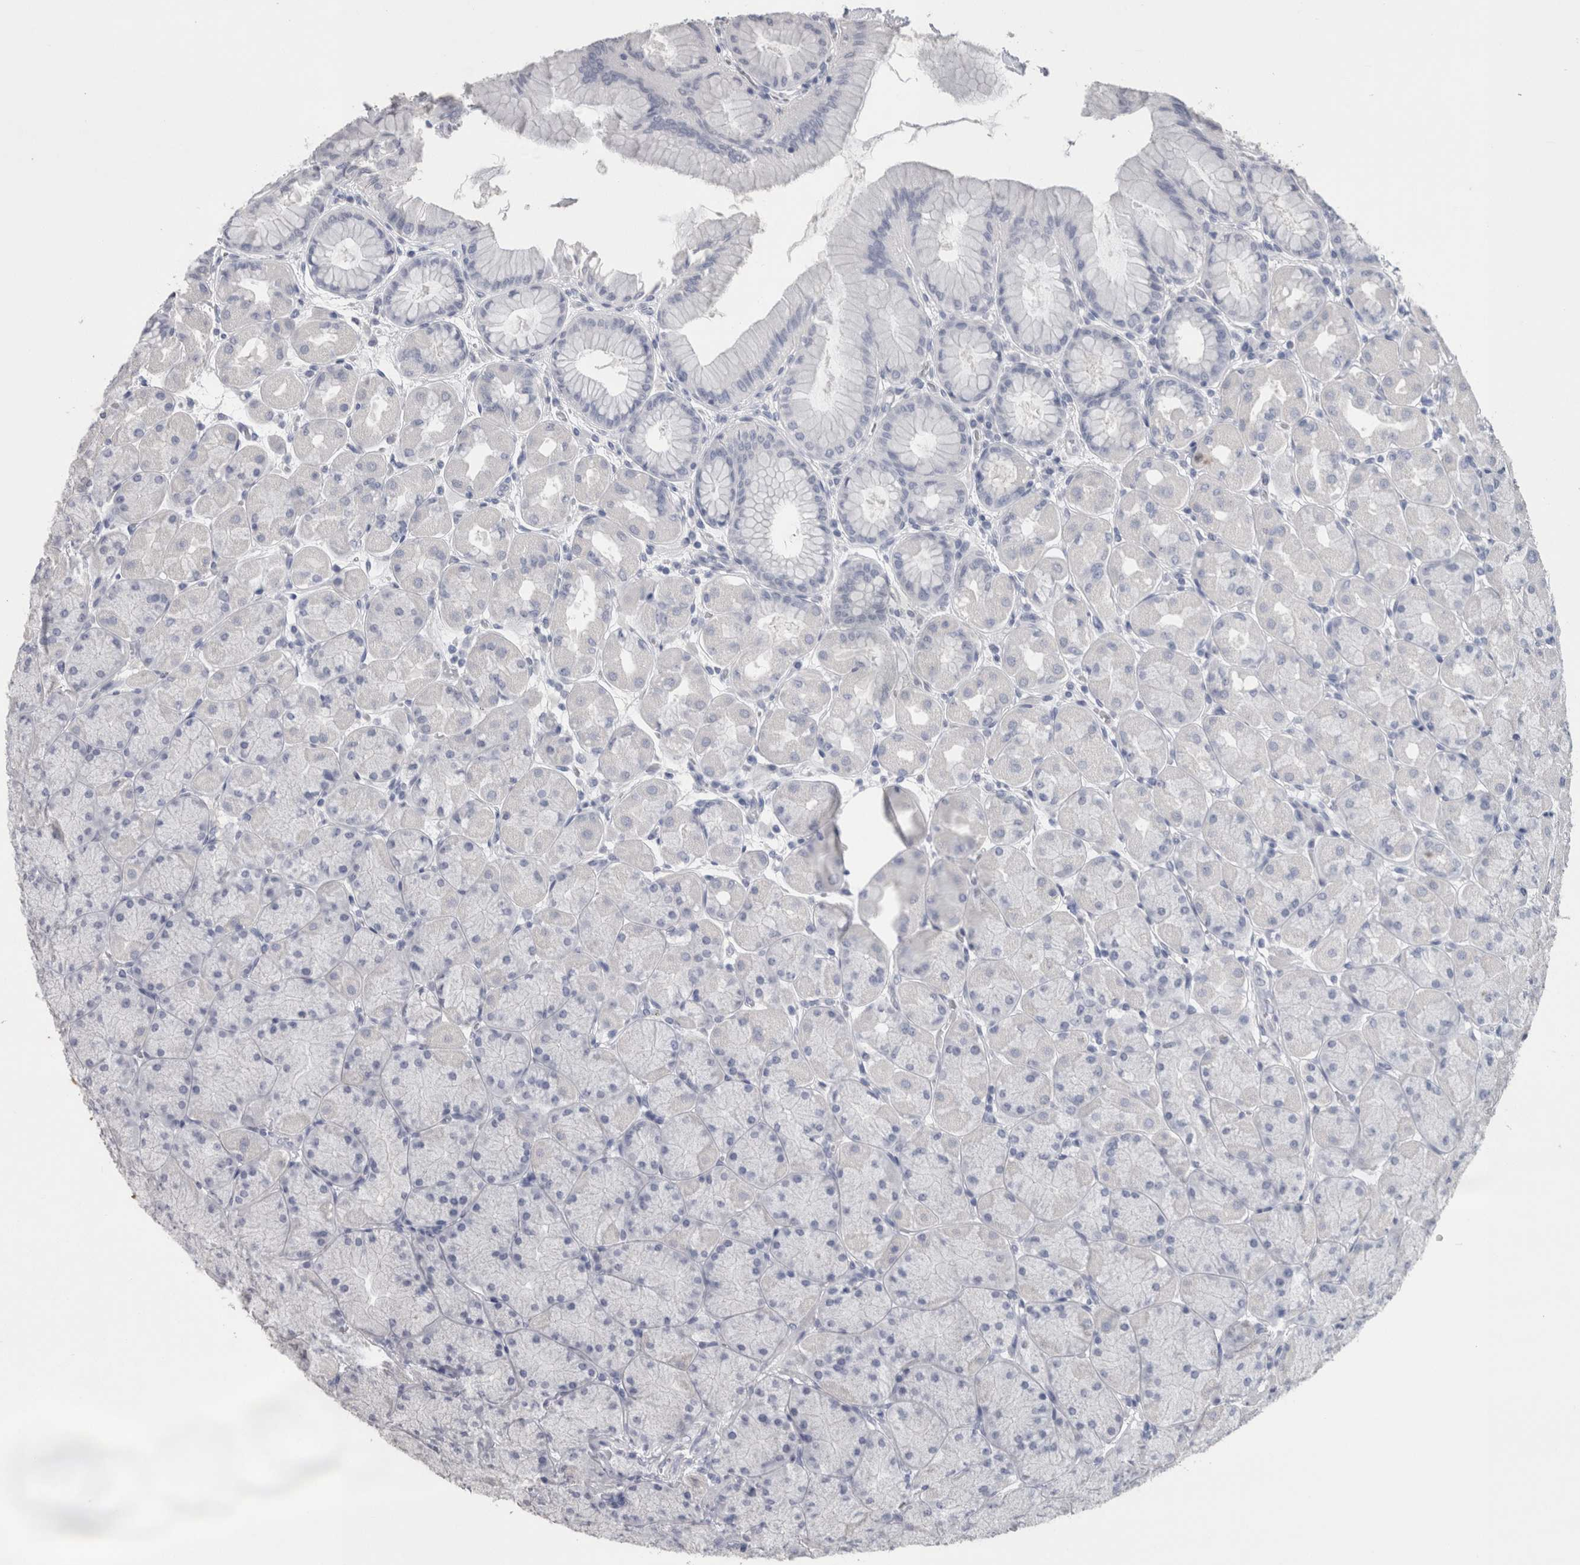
{"staining": {"intensity": "negative", "quantity": "none", "location": "none"}, "tissue": "stomach", "cell_type": "Glandular cells", "image_type": "normal", "snomed": [{"axis": "morphology", "description": "Normal tissue, NOS"}, {"axis": "topography", "description": "Stomach, upper"}], "caption": "Immunohistochemistry micrograph of normal stomach: stomach stained with DAB shows no significant protein positivity in glandular cells. (DAB (3,3'-diaminobenzidine) IHC, high magnification).", "gene": "CA8", "patient": {"sex": "female", "age": 56}}